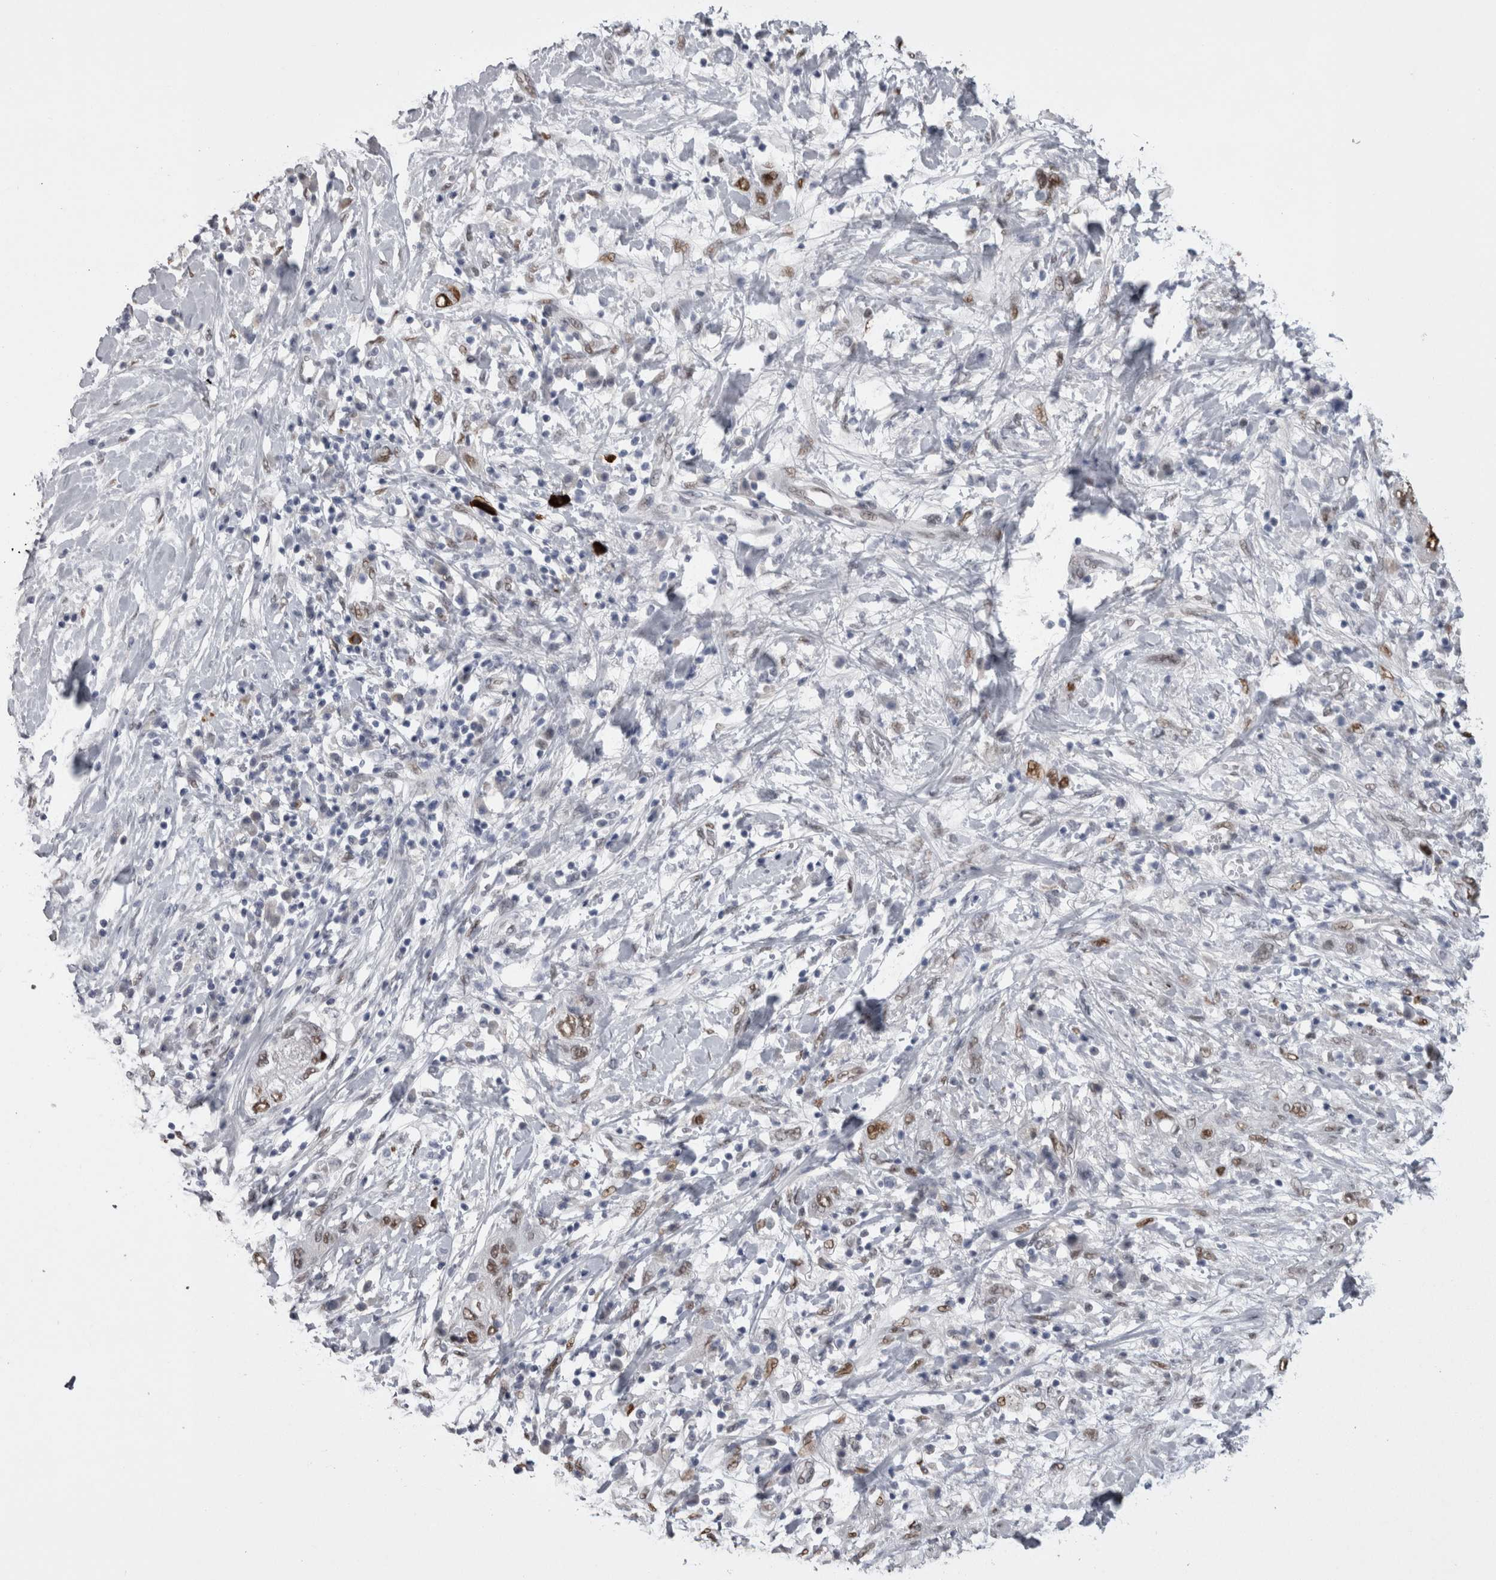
{"staining": {"intensity": "moderate", "quantity": "25%-75%", "location": "nuclear"}, "tissue": "pancreatic cancer", "cell_type": "Tumor cells", "image_type": "cancer", "snomed": [{"axis": "morphology", "description": "Adenocarcinoma, NOS"}, {"axis": "topography", "description": "Pancreas"}], "caption": "The histopathology image shows staining of pancreatic adenocarcinoma, revealing moderate nuclear protein staining (brown color) within tumor cells. The protein of interest is stained brown, and the nuclei are stained in blue (DAB (3,3'-diaminobenzidine) IHC with brightfield microscopy, high magnification).", "gene": "C1orf54", "patient": {"sex": "female", "age": 73}}